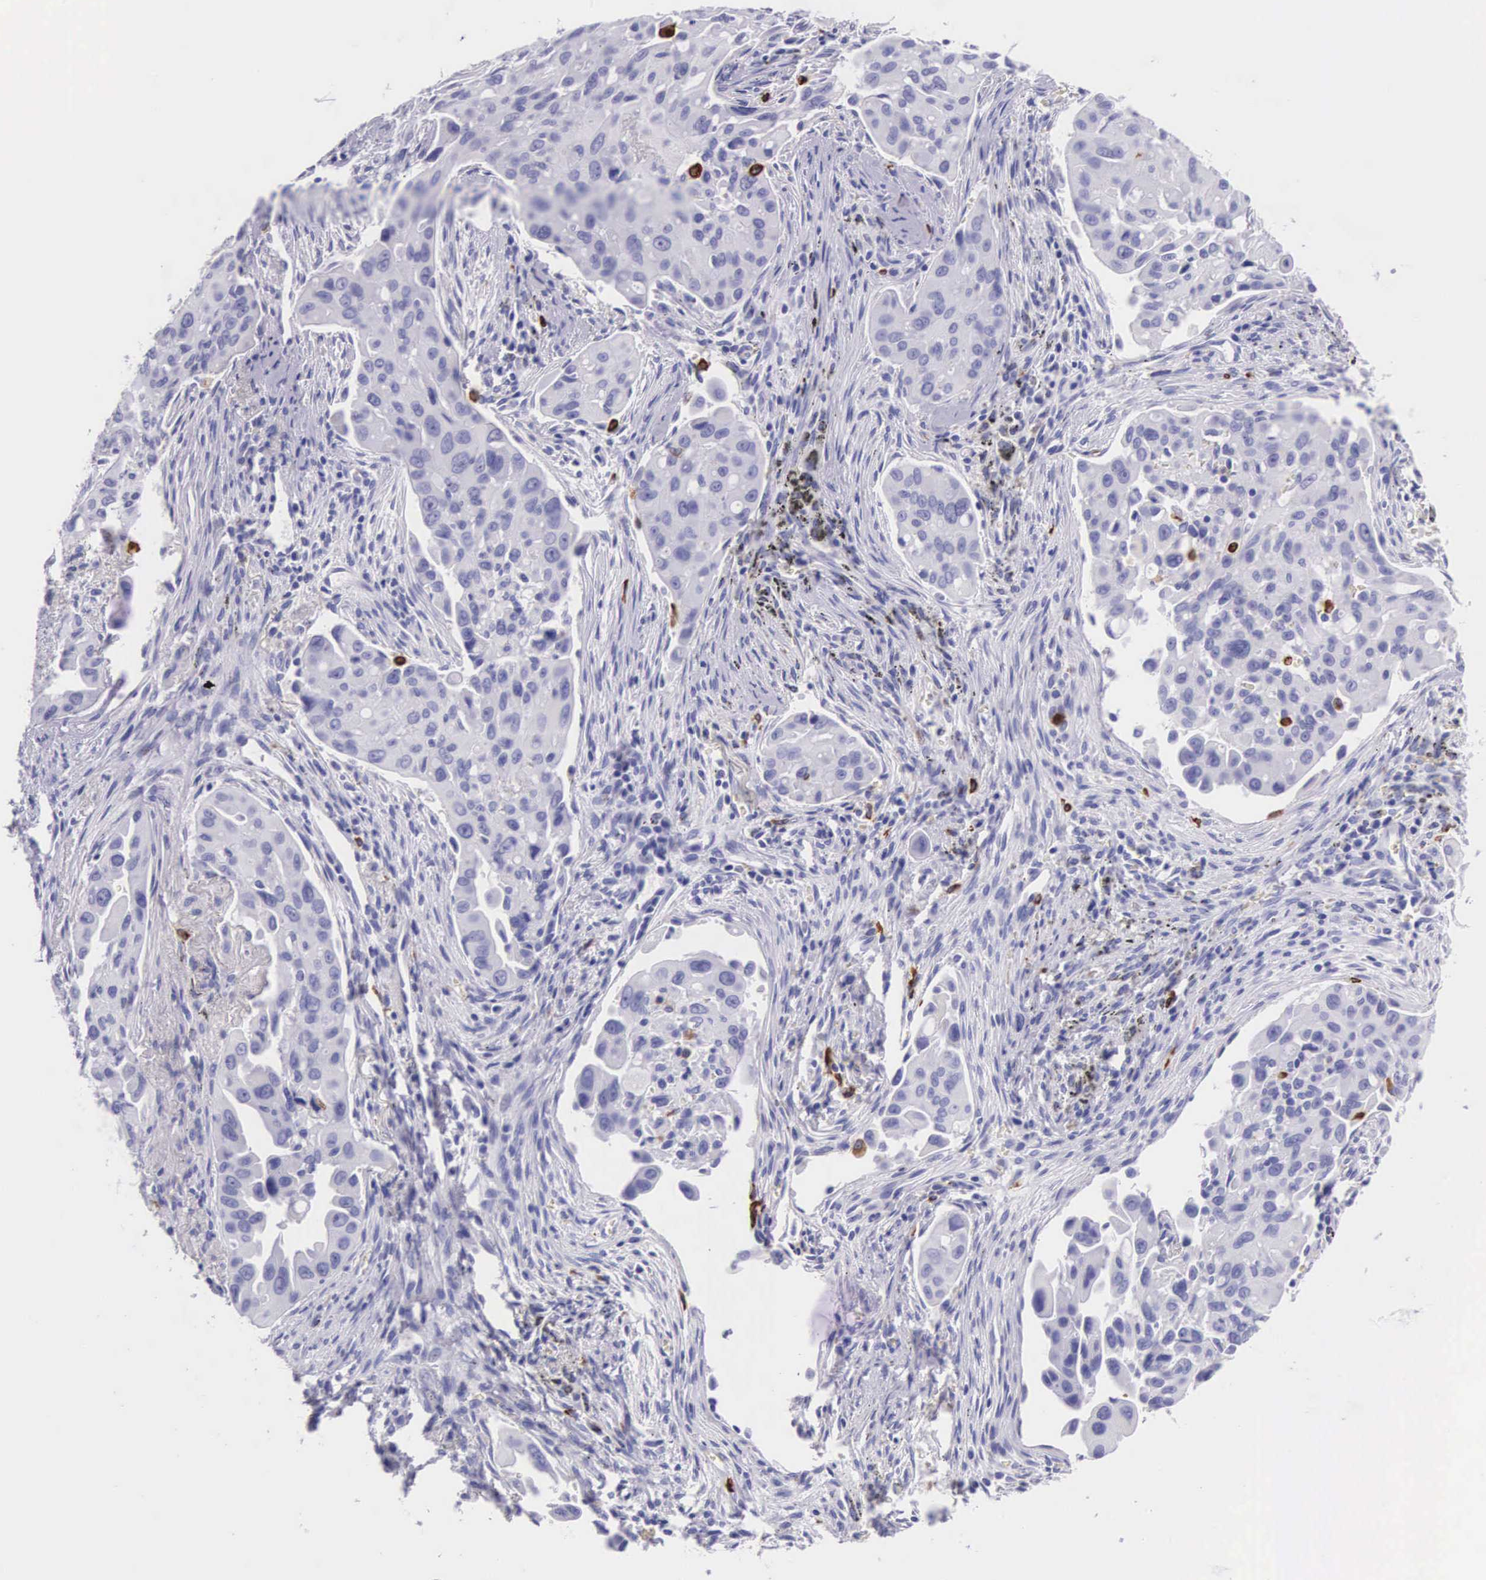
{"staining": {"intensity": "negative", "quantity": "none", "location": "none"}, "tissue": "lung cancer", "cell_type": "Tumor cells", "image_type": "cancer", "snomed": [{"axis": "morphology", "description": "Adenocarcinoma, NOS"}, {"axis": "topography", "description": "Lung"}], "caption": "Immunohistochemistry of lung cancer (adenocarcinoma) exhibits no expression in tumor cells.", "gene": "FCN1", "patient": {"sex": "male", "age": 68}}